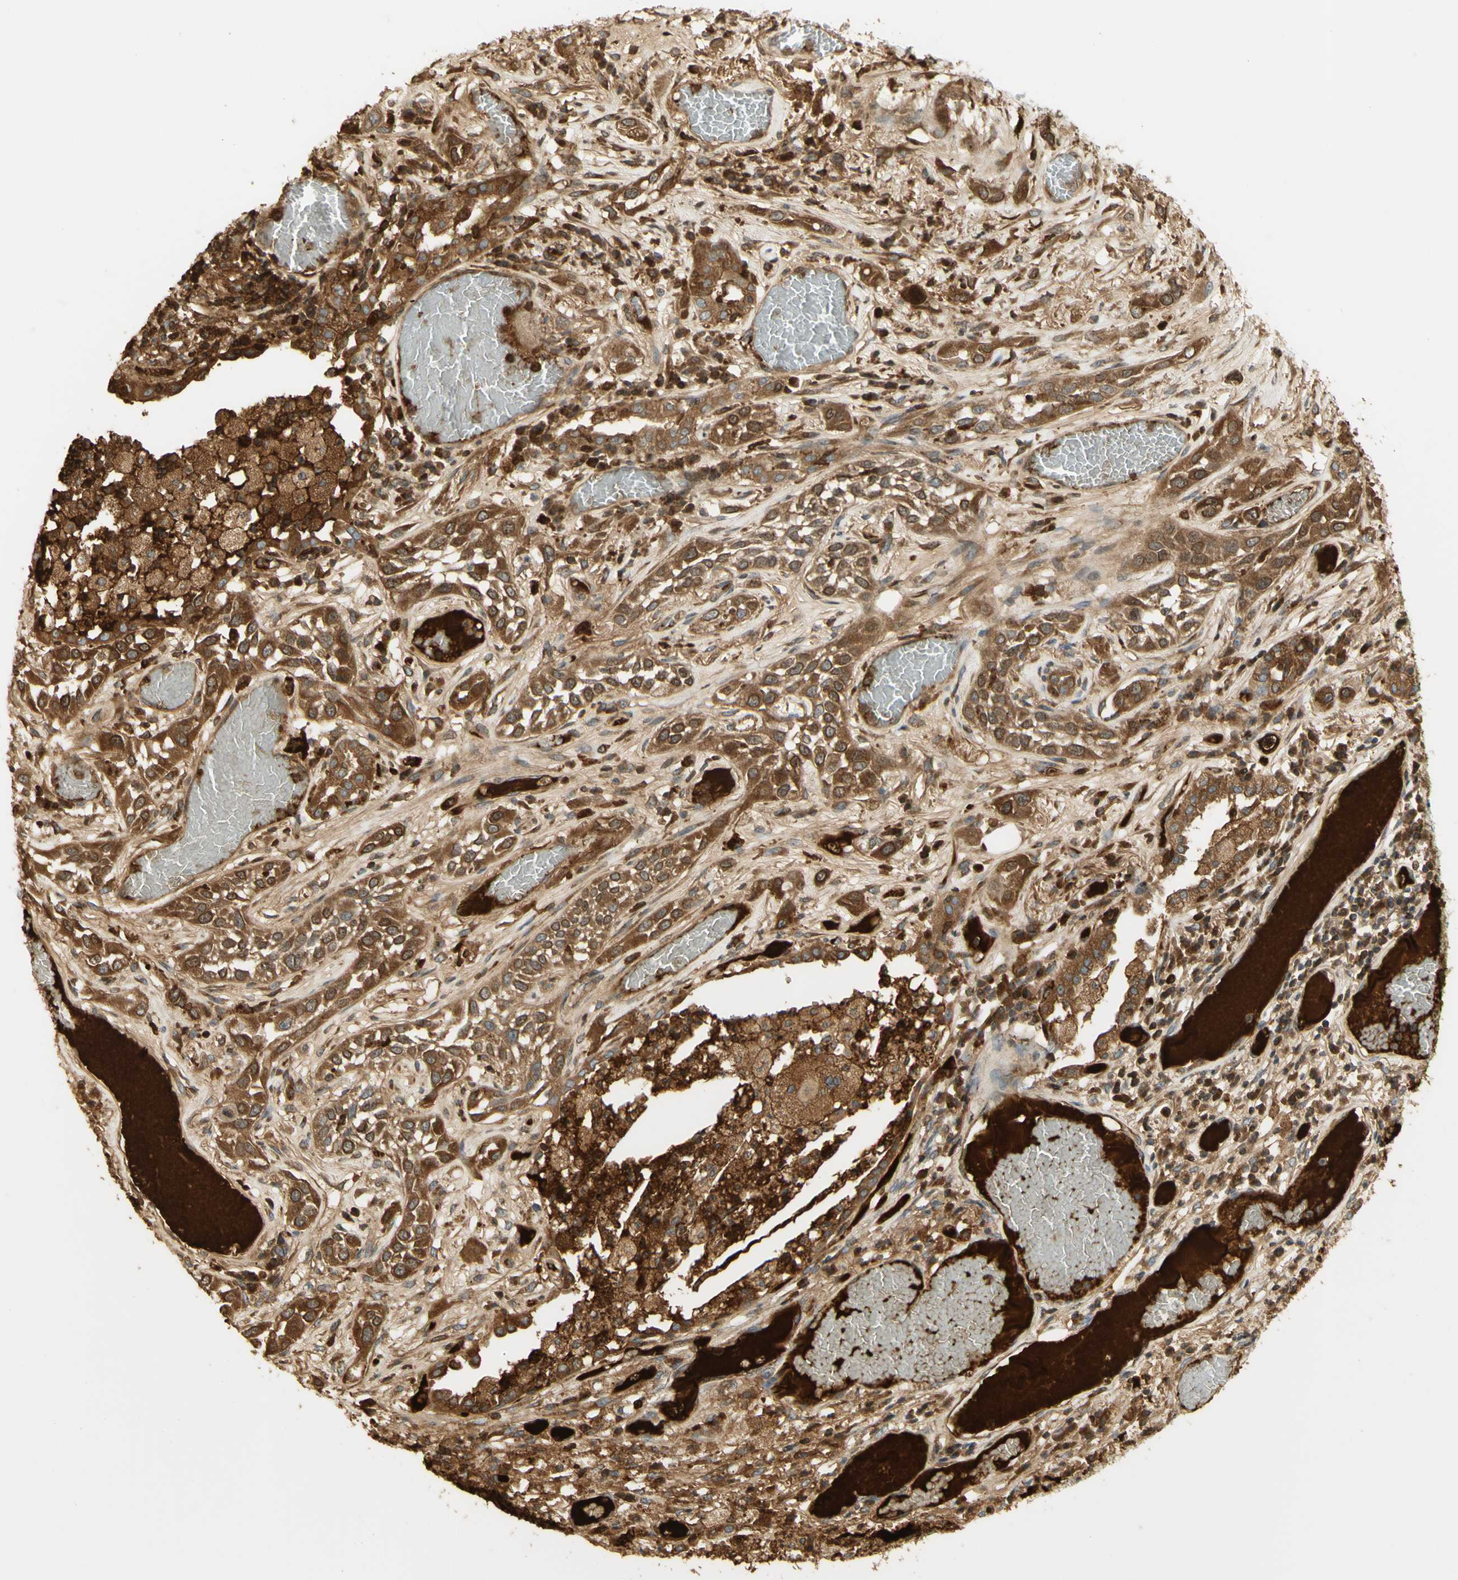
{"staining": {"intensity": "strong", "quantity": ">75%", "location": "cytoplasmic/membranous,nuclear"}, "tissue": "lung cancer", "cell_type": "Tumor cells", "image_type": "cancer", "snomed": [{"axis": "morphology", "description": "Squamous cell carcinoma, NOS"}, {"axis": "topography", "description": "Lung"}], "caption": "Lung cancer (squamous cell carcinoma) tissue displays strong cytoplasmic/membranous and nuclear expression in approximately >75% of tumor cells", "gene": "KIF11", "patient": {"sex": "male", "age": 71}}